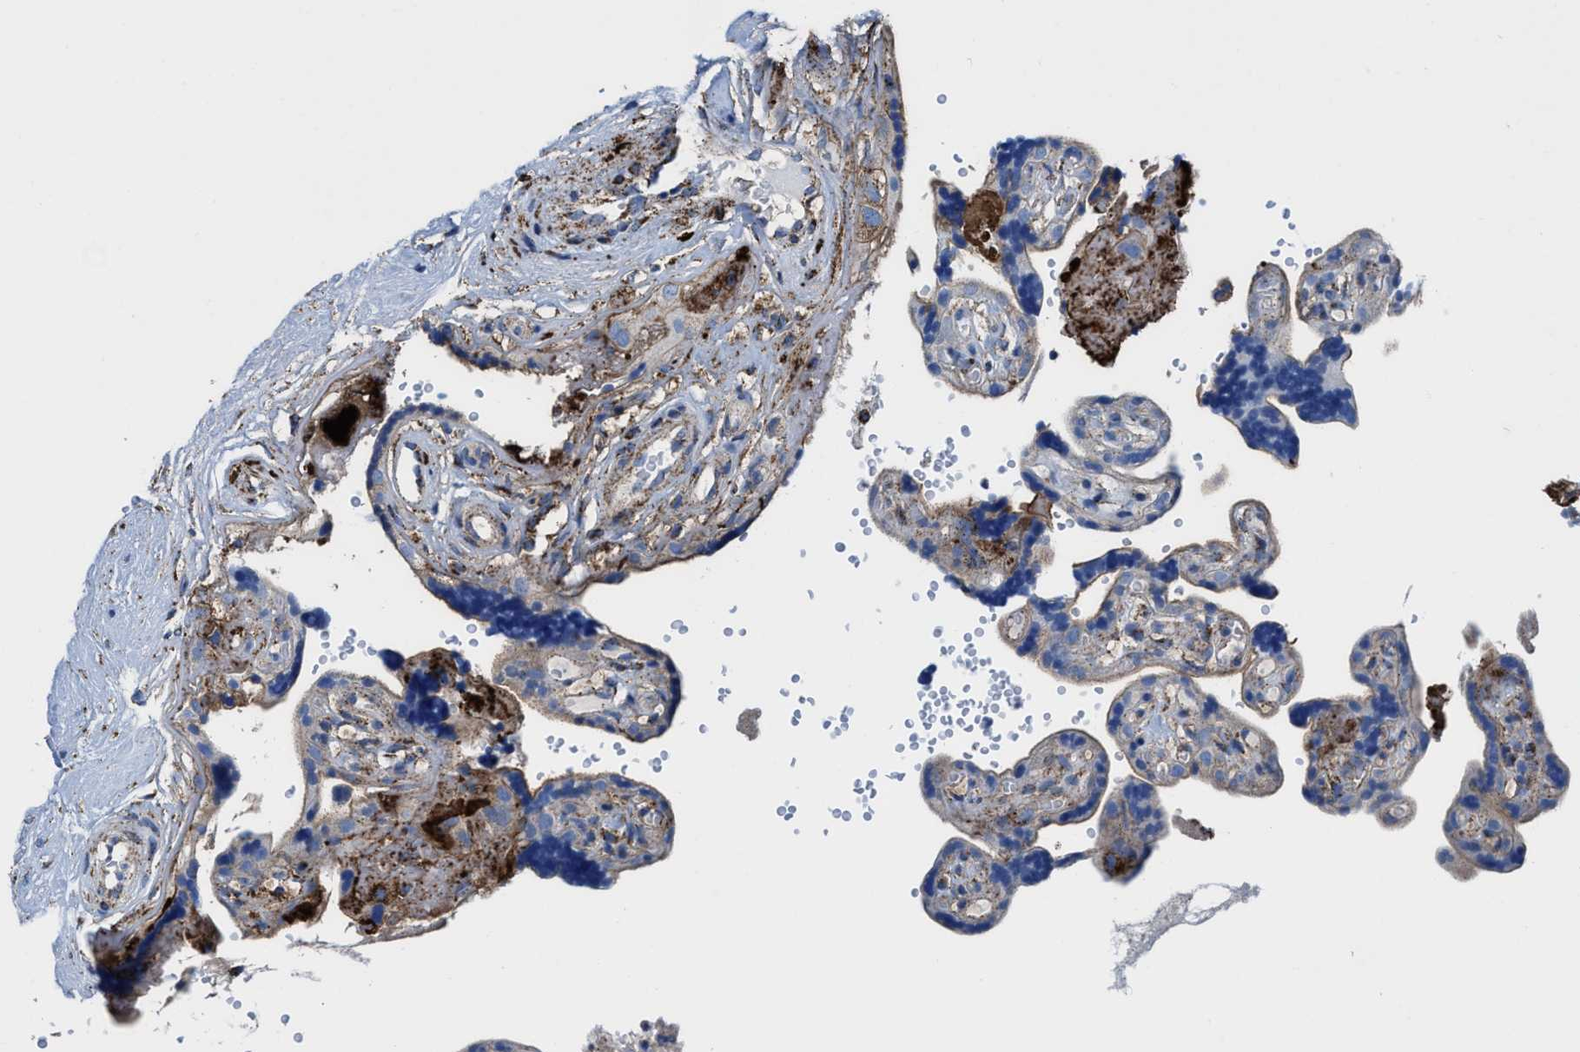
{"staining": {"intensity": "moderate", "quantity": "25%-75%", "location": "cytoplasmic/membranous"}, "tissue": "placenta", "cell_type": "Decidual cells", "image_type": "normal", "snomed": [{"axis": "morphology", "description": "Normal tissue, NOS"}, {"axis": "topography", "description": "Placenta"}], "caption": "Protein staining of benign placenta shows moderate cytoplasmic/membranous staining in approximately 25%-75% of decidual cells. Nuclei are stained in blue.", "gene": "ALDH1B1", "patient": {"sex": "female", "age": 30}}